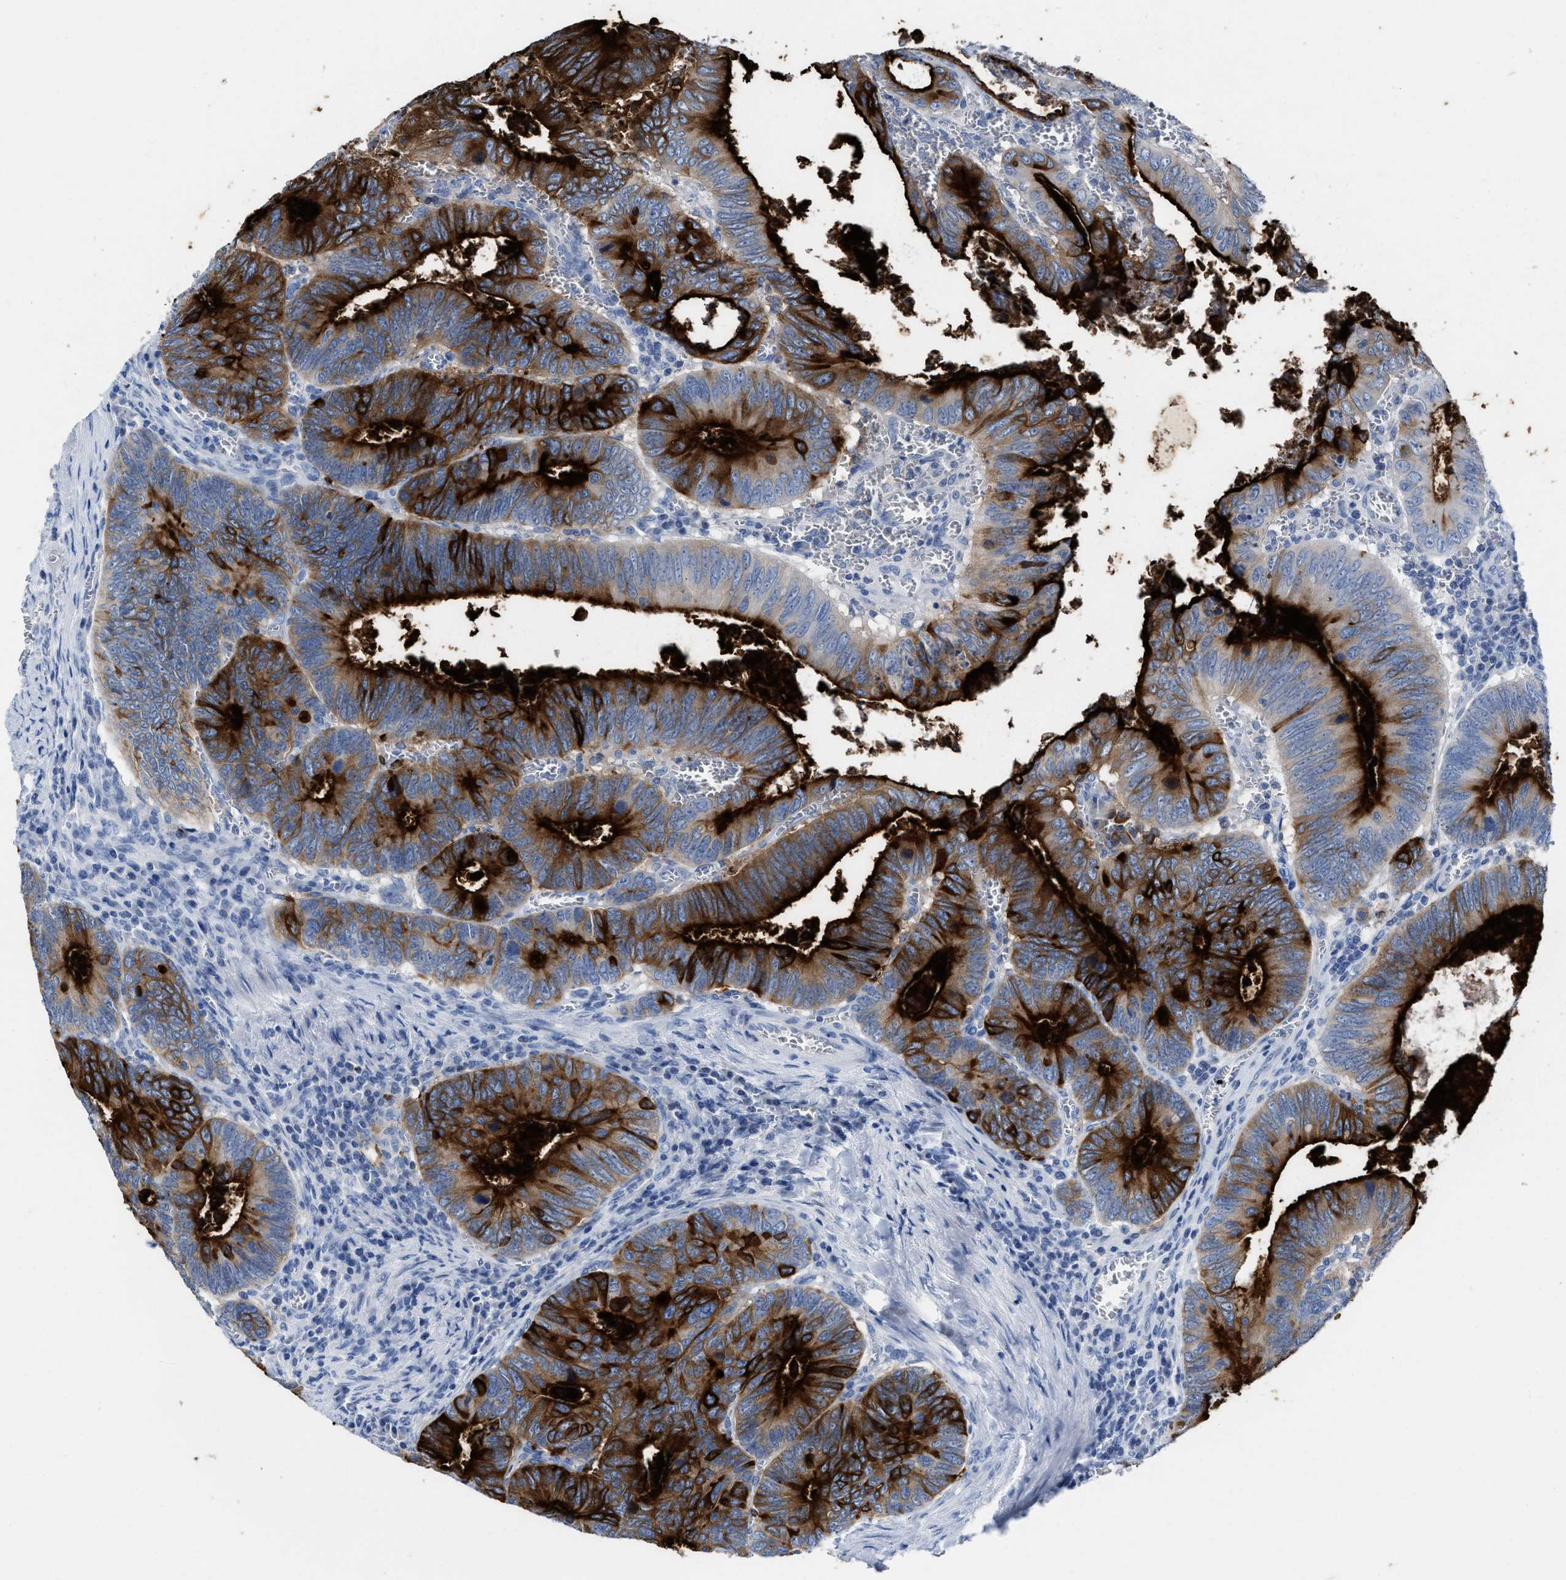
{"staining": {"intensity": "strong", "quantity": ">75%", "location": "cytoplasmic/membranous"}, "tissue": "colorectal cancer", "cell_type": "Tumor cells", "image_type": "cancer", "snomed": [{"axis": "morphology", "description": "Inflammation, NOS"}, {"axis": "morphology", "description": "Adenocarcinoma, NOS"}, {"axis": "topography", "description": "Colon"}], "caption": "Colorectal cancer was stained to show a protein in brown. There is high levels of strong cytoplasmic/membranous expression in about >75% of tumor cells.", "gene": "CEACAM5", "patient": {"sex": "male", "age": 72}}